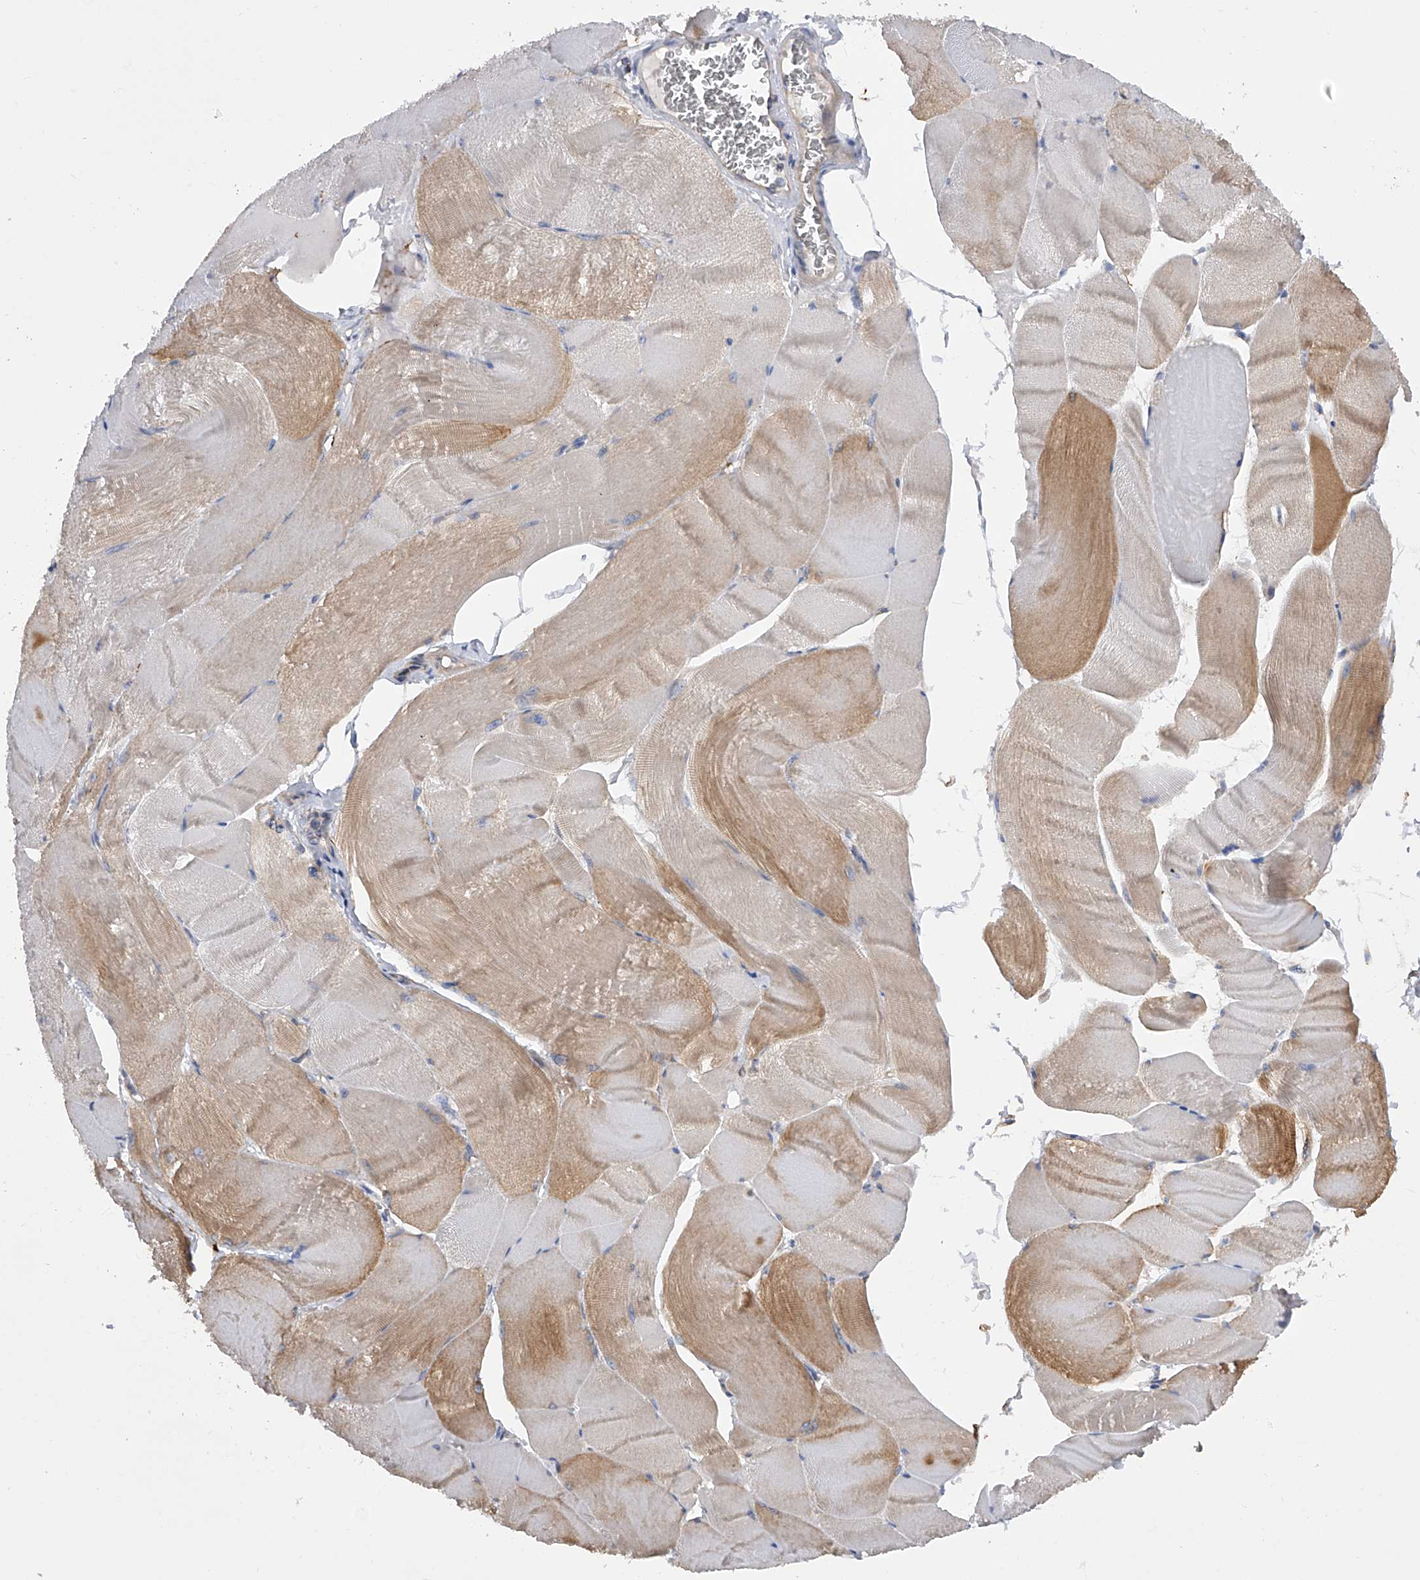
{"staining": {"intensity": "weak", "quantity": "25%-75%", "location": "cytoplasmic/membranous"}, "tissue": "skeletal muscle", "cell_type": "Myocytes", "image_type": "normal", "snomed": [{"axis": "morphology", "description": "Normal tissue, NOS"}, {"axis": "morphology", "description": "Basal cell carcinoma"}, {"axis": "topography", "description": "Skeletal muscle"}], "caption": "Brown immunohistochemical staining in unremarkable skeletal muscle exhibits weak cytoplasmic/membranous expression in approximately 25%-75% of myocytes. (IHC, brightfield microscopy, high magnification).", "gene": "PDSS2", "patient": {"sex": "female", "age": 64}}